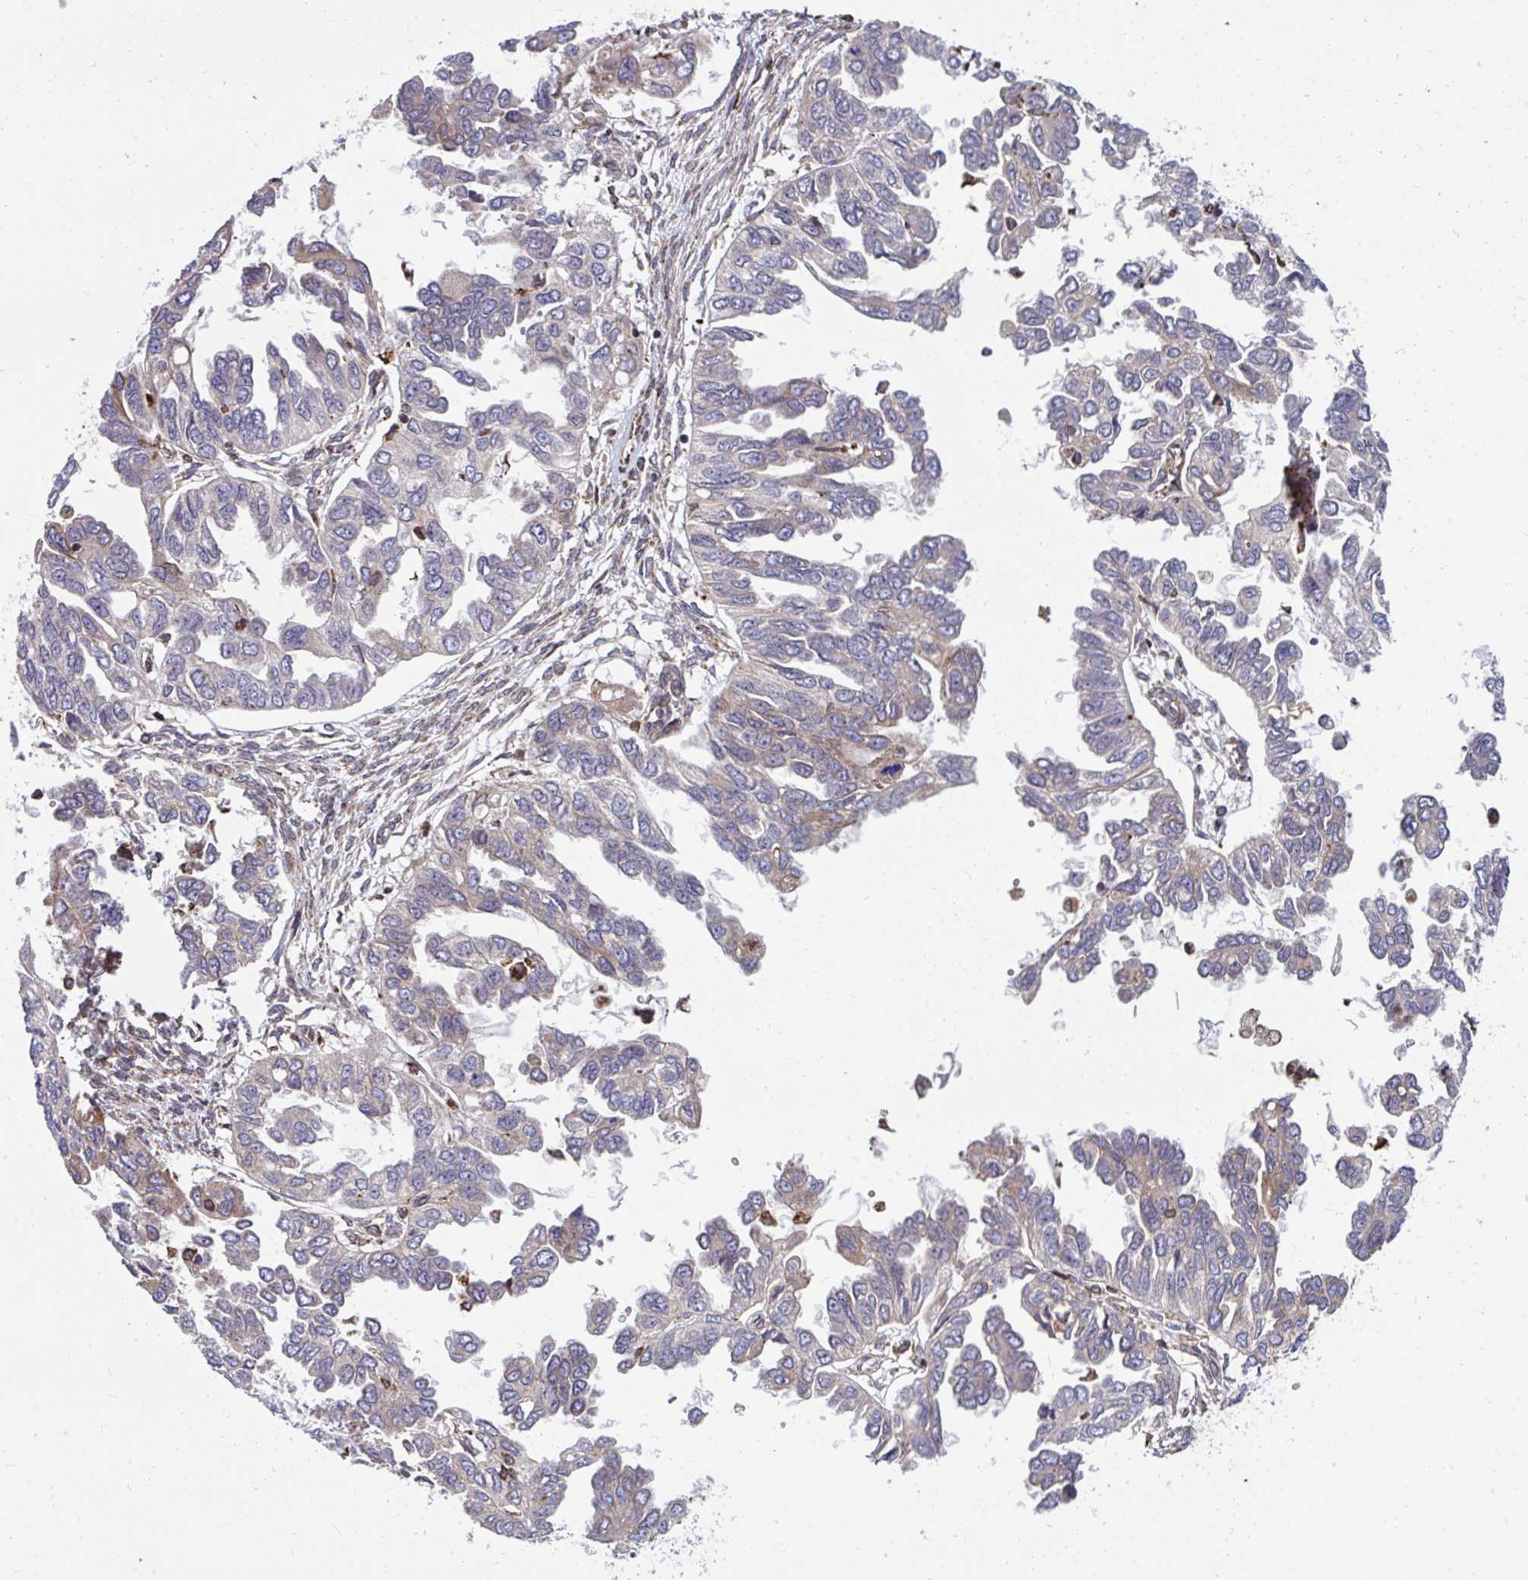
{"staining": {"intensity": "weak", "quantity": "<25%", "location": "cytoplasmic/membranous"}, "tissue": "ovarian cancer", "cell_type": "Tumor cells", "image_type": "cancer", "snomed": [{"axis": "morphology", "description": "Cystadenocarcinoma, serous, NOS"}, {"axis": "topography", "description": "Ovary"}], "caption": "Tumor cells are negative for brown protein staining in ovarian cancer (serous cystadenocarcinoma).", "gene": "STIM2", "patient": {"sex": "female", "age": 53}}